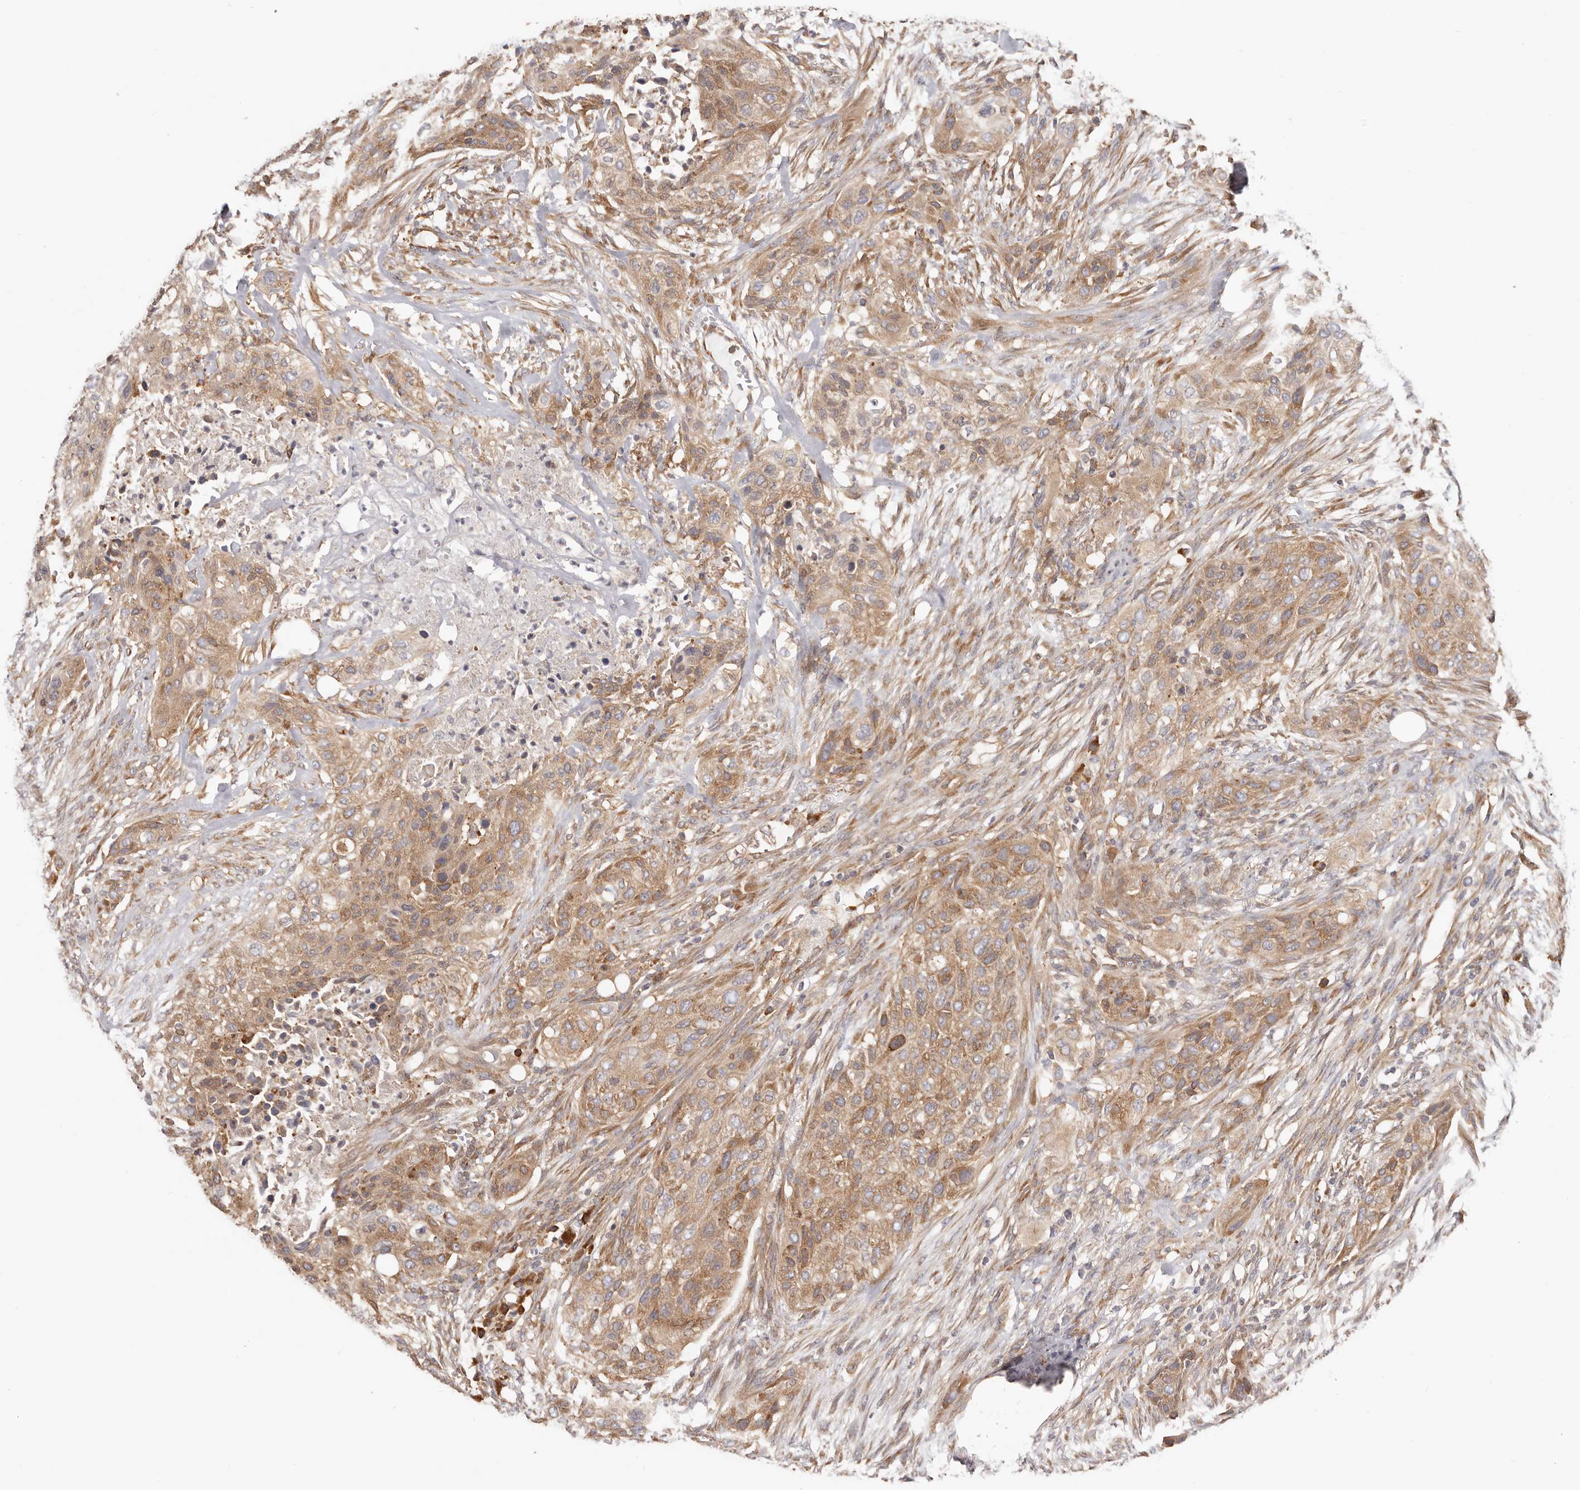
{"staining": {"intensity": "moderate", "quantity": ">75%", "location": "cytoplasmic/membranous"}, "tissue": "urothelial cancer", "cell_type": "Tumor cells", "image_type": "cancer", "snomed": [{"axis": "morphology", "description": "Urothelial carcinoma, High grade"}, {"axis": "topography", "description": "Urinary bladder"}], "caption": "About >75% of tumor cells in urothelial cancer demonstrate moderate cytoplasmic/membranous protein positivity as visualized by brown immunohistochemical staining.", "gene": "EPRS1", "patient": {"sex": "male", "age": 35}}